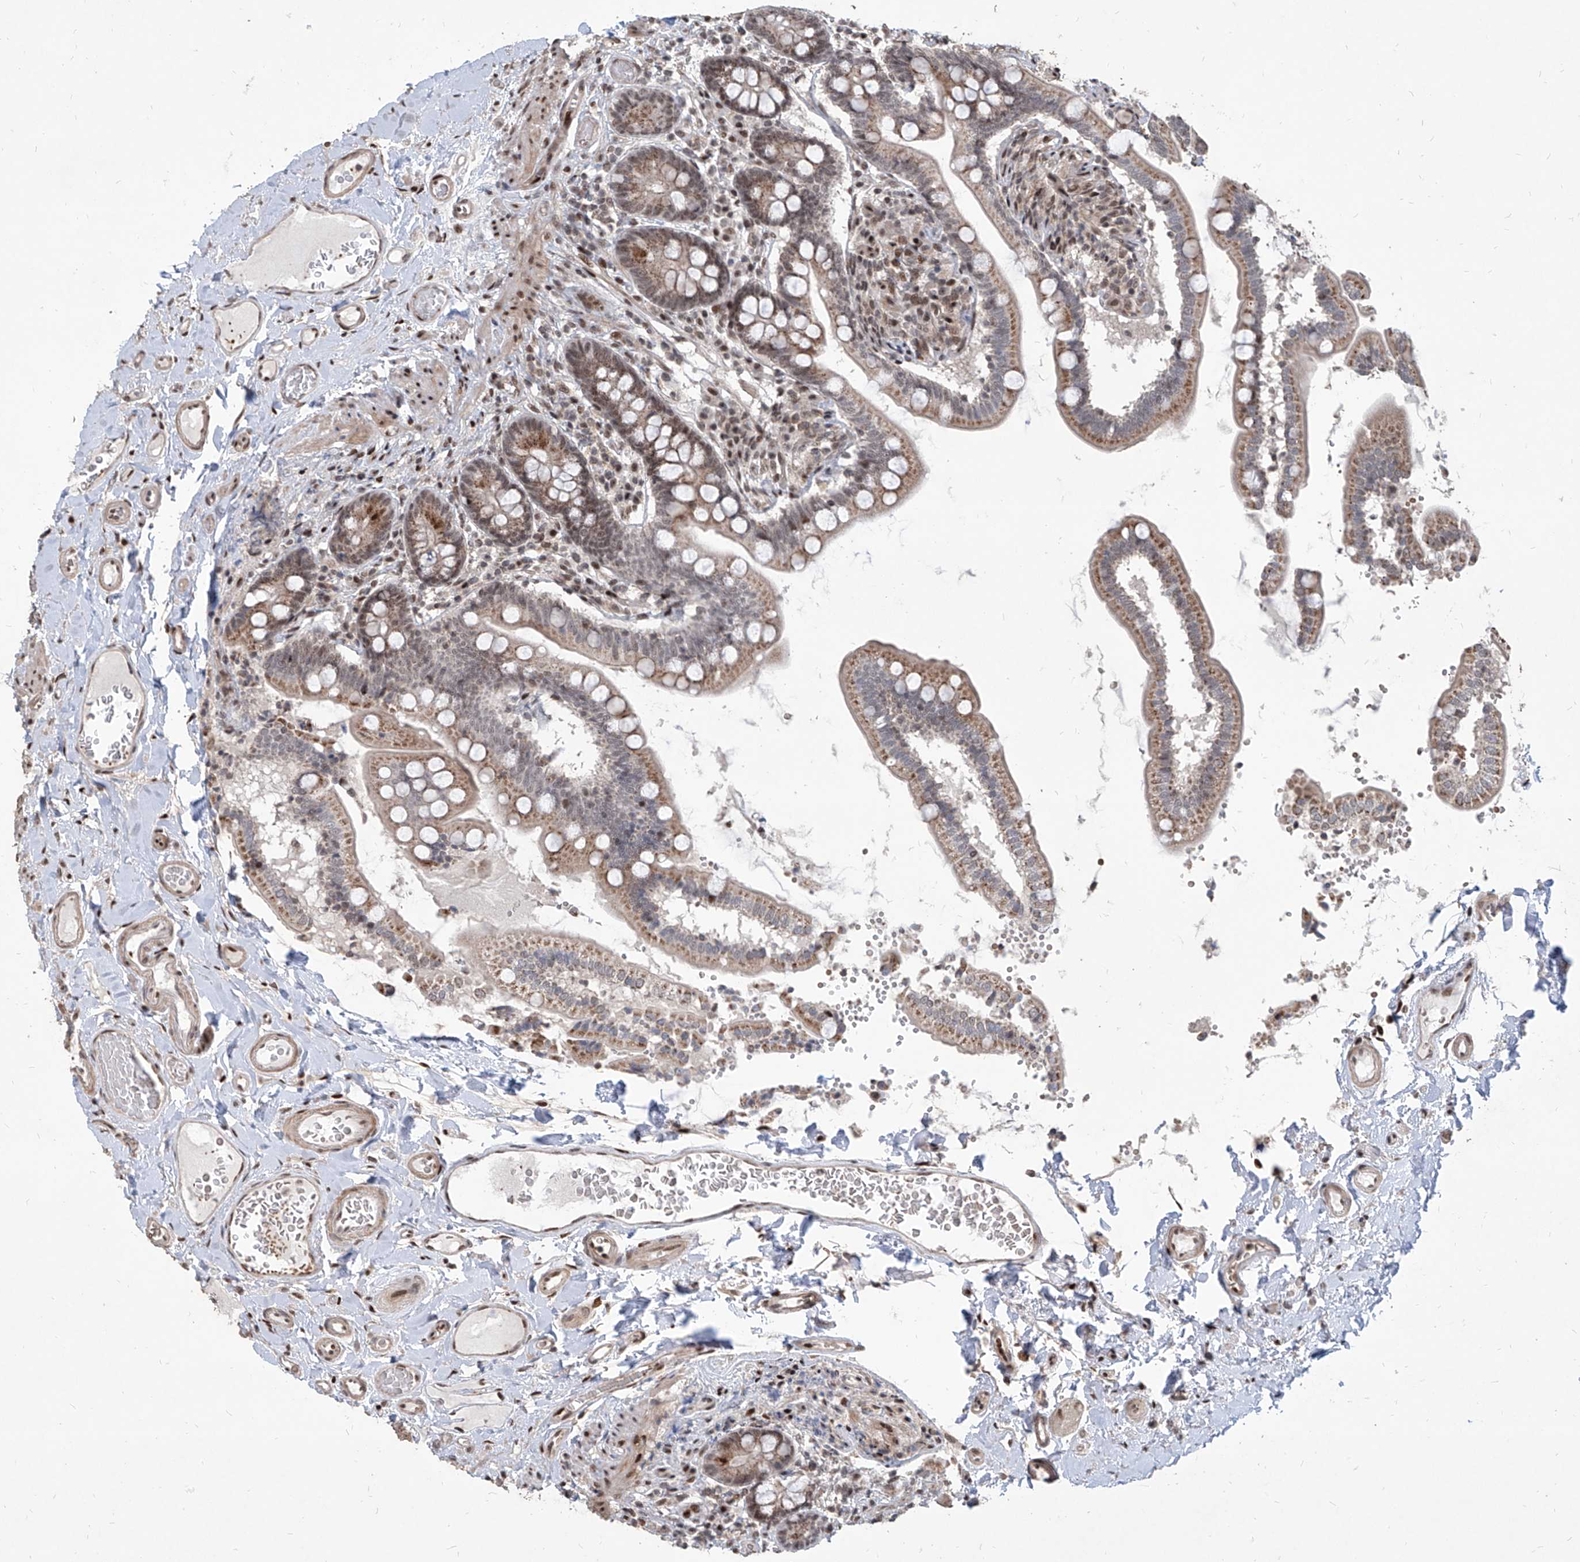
{"staining": {"intensity": "moderate", "quantity": "25%-75%", "location": "cytoplasmic/membranous,nuclear"}, "tissue": "small intestine", "cell_type": "Glandular cells", "image_type": "normal", "snomed": [{"axis": "morphology", "description": "Normal tissue, NOS"}, {"axis": "topography", "description": "Small intestine"}], "caption": "Immunohistochemistry (DAB) staining of unremarkable human small intestine exhibits moderate cytoplasmic/membranous,nuclear protein positivity in about 25%-75% of glandular cells.", "gene": "IRF2", "patient": {"sex": "female", "age": 64}}